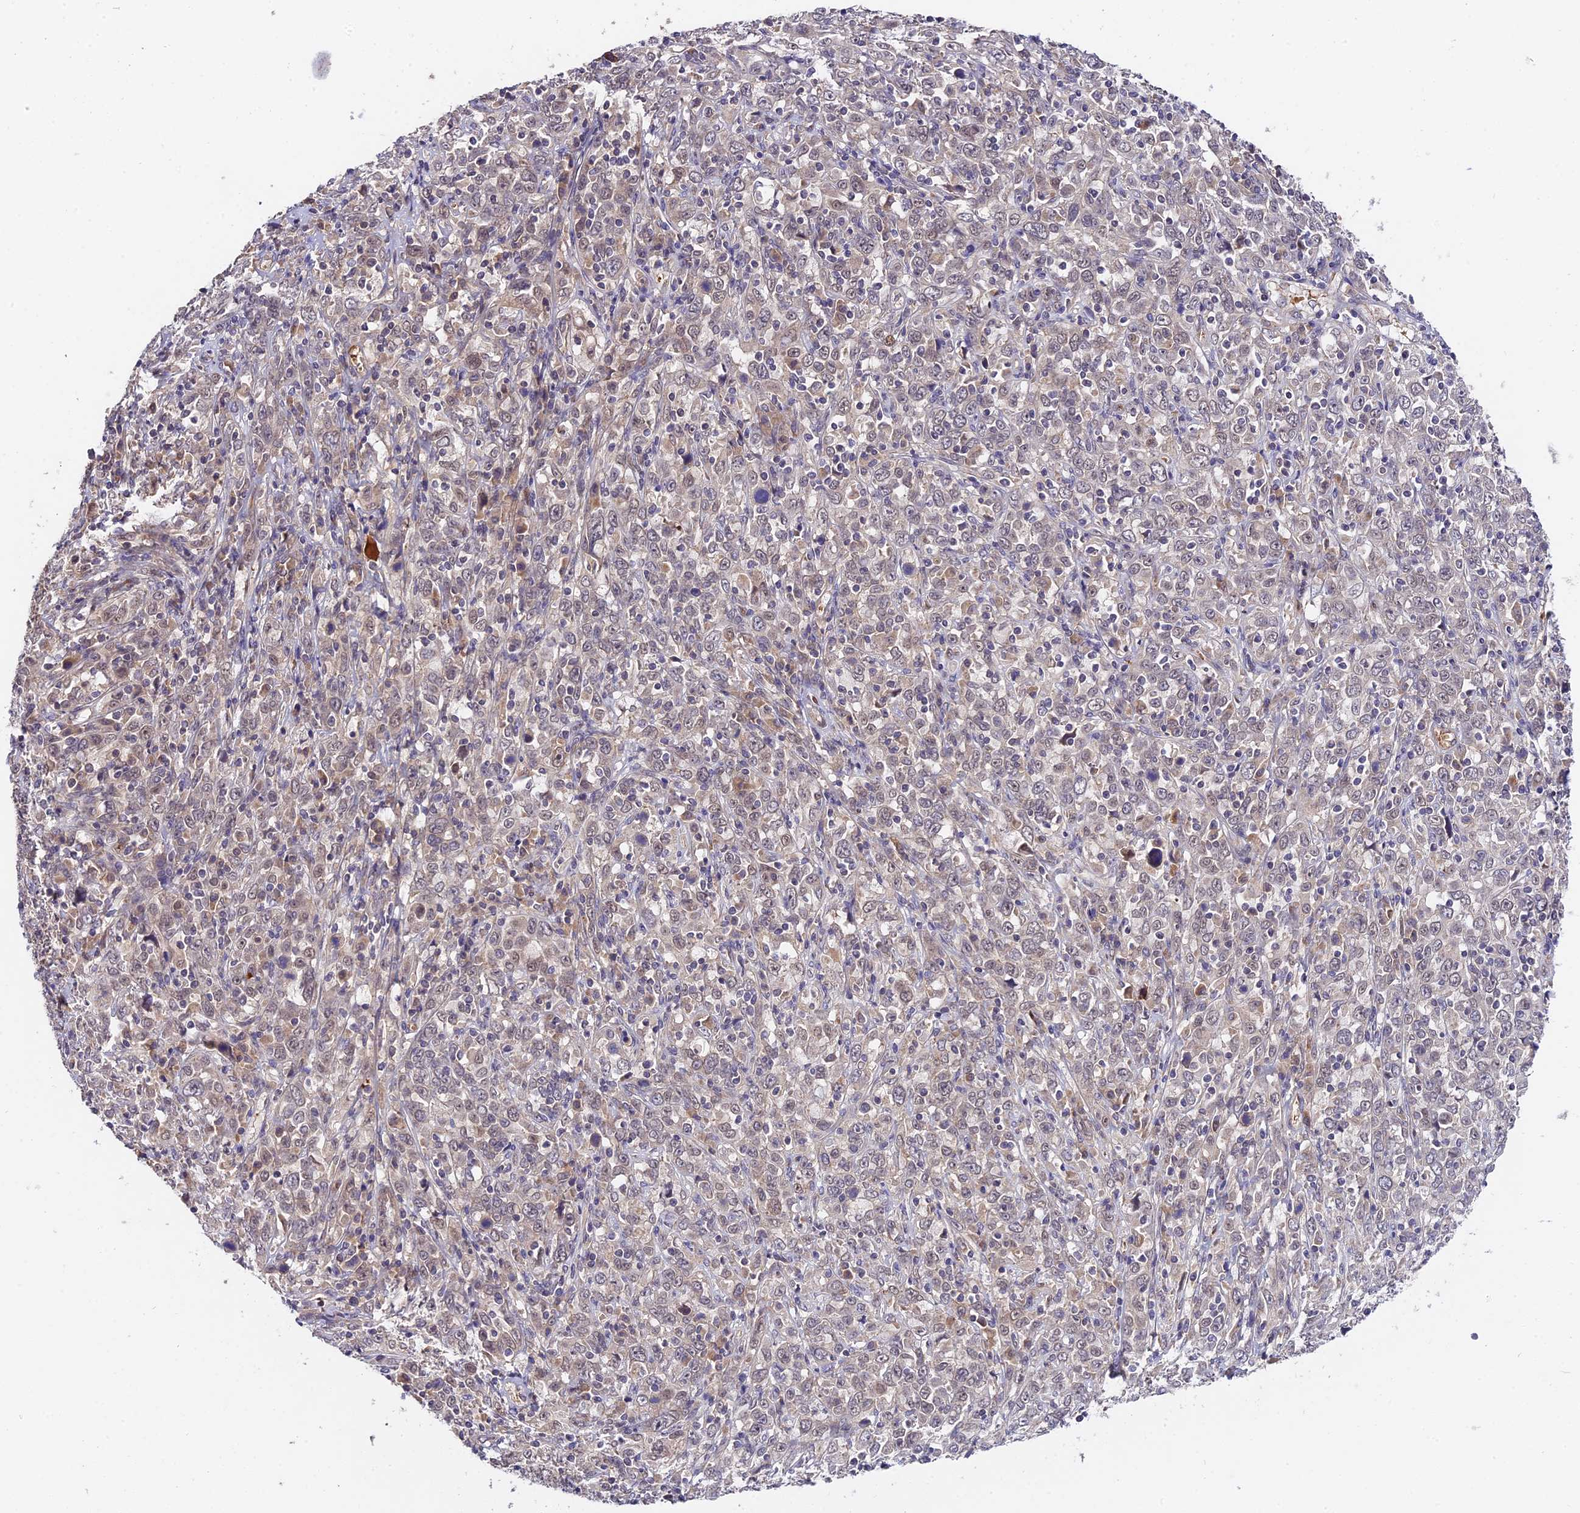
{"staining": {"intensity": "weak", "quantity": "<25%", "location": "cytoplasmic/membranous,nuclear"}, "tissue": "cervical cancer", "cell_type": "Tumor cells", "image_type": "cancer", "snomed": [{"axis": "morphology", "description": "Squamous cell carcinoma, NOS"}, {"axis": "topography", "description": "Cervix"}], "caption": "DAB immunohistochemical staining of squamous cell carcinoma (cervical) exhibits no significant positivity in tumor cells.", "gene": "TRMT1", "patient": {"sex": "female", "age": 46}}